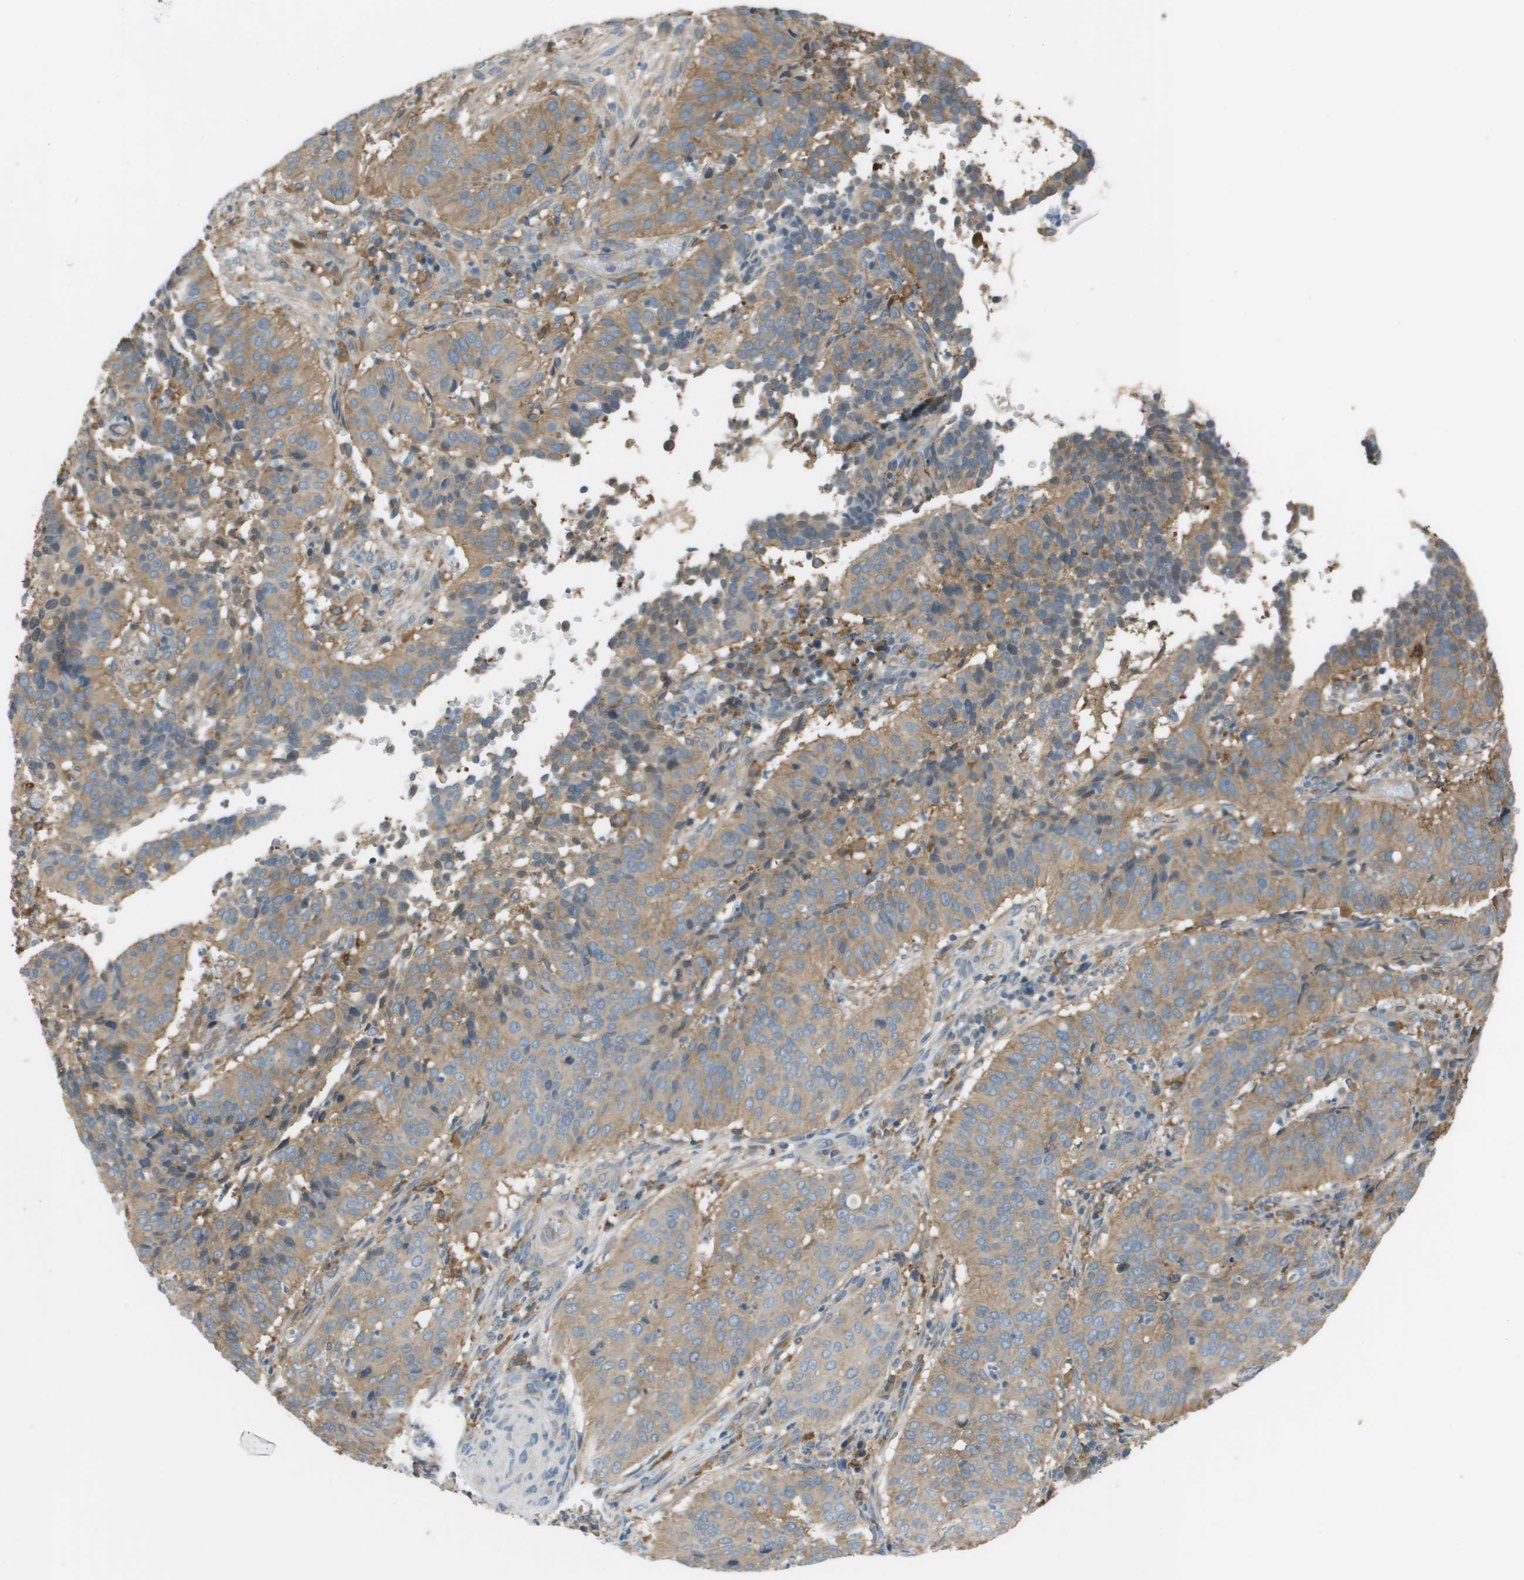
{"staining": {"intensity": "moderate", "quantity": ">75%", "location": "cytoplasmic/membranous"}, "tissue": "cervical cancer", "cell_type": "Tumor cells", "image_type": "cancer", "snomed": [{"axis": "morphology", "description": "Normal tissue, NOS"}, {"axis": "morphology", "description": "Squamous cell carcinoma, NOS"}, {"axis": "topography", "description": "Cervix"}], "caption": "DAB immunohistochemical staining of squamous cell carcinoma (cervical) exhibits moderate cytoplasmic/membranous protein staining in about >75% of tumor cells.", "gene": "CORO1B", "patient": {"sex": "female", "age": 39}}